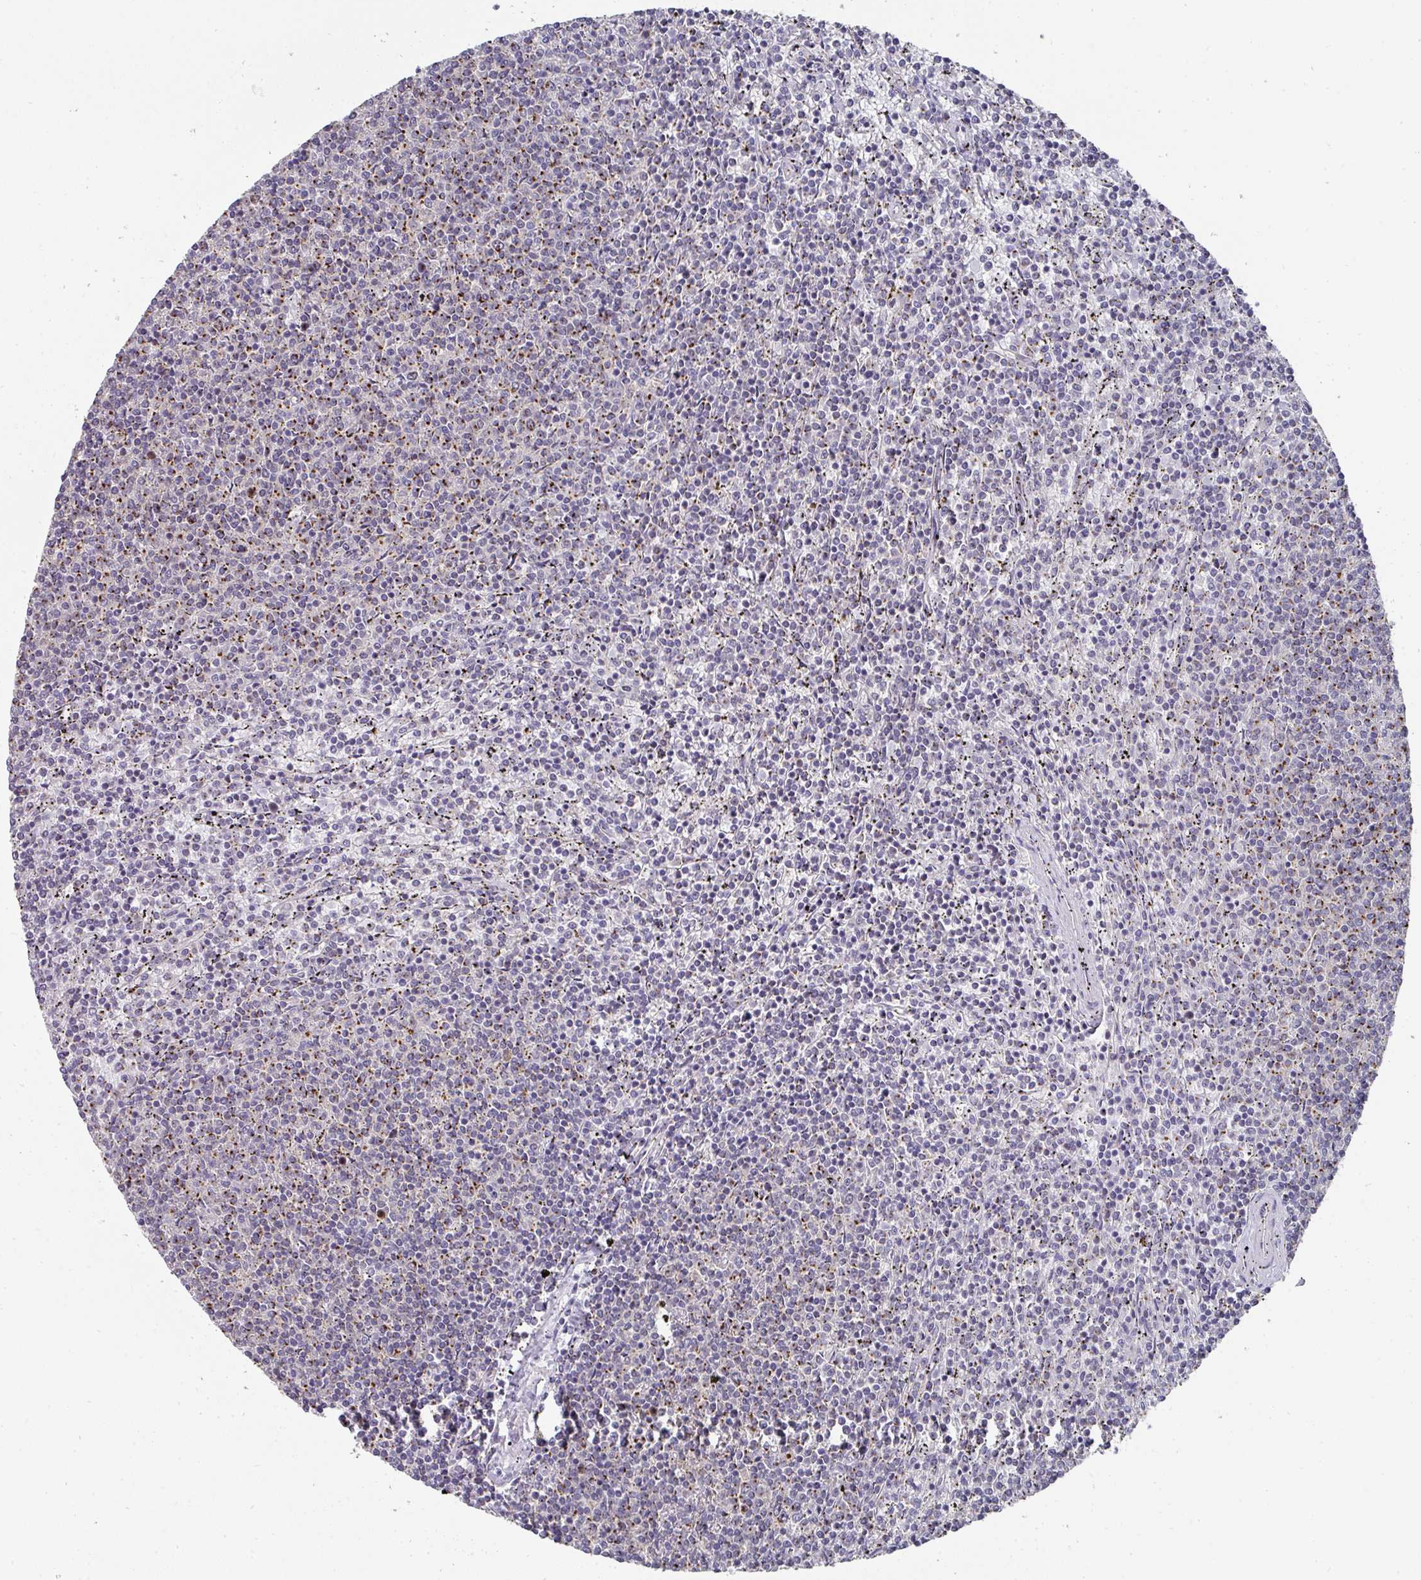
{"staining": {"intensity": "moderate", "quantity": "<25%", "location": "cytoplasmic/membranous"}, "tissue": "lymphoma", "cell_type": "Tumor cells", "image_type": "cancer", "snomed": [{"axis": "morphology", "description": "Malignant lymphoma, non-Hodgkin's type, Low grade"}, {"axis": "topography", "description": "Spleen"}], "caption": "DAB immunohistochemical staining of low-grade malignant lymphoma, non-Hodgkin's type displays moderate cytoplasmic/membranous protein expression in about <25% of tumor cells. The staining was performed using DAB (3,3'-diaminobenzidine) to visualize the protein expression in brown, while the nuclei were stained in blue with hematoxylin (Magnification: 20x).", "gene": "C18orf25", "patient": {"sex": "female", "age": 50}}